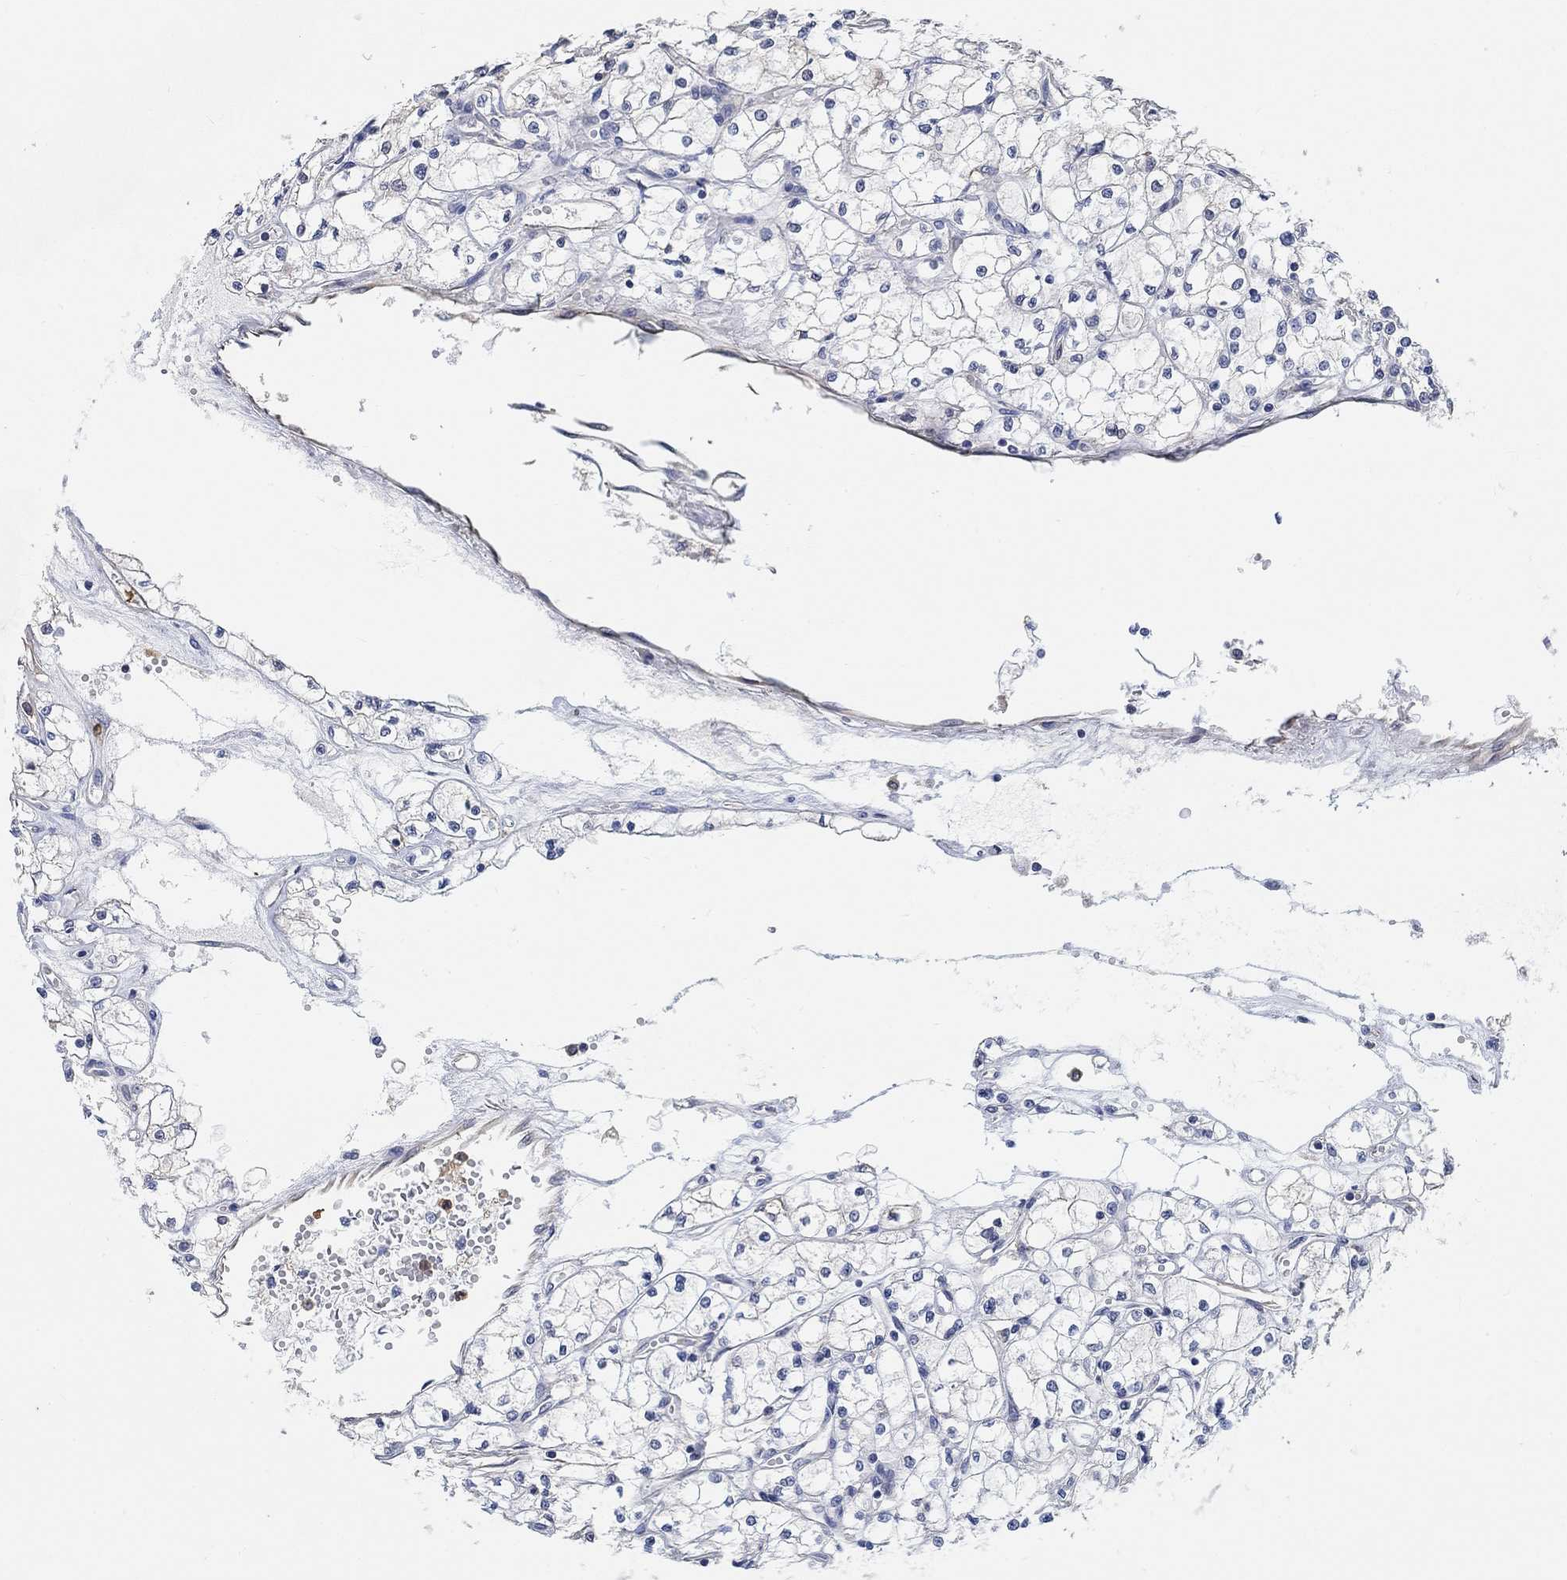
{"staining": {"intensity": "negative", "quantity": "none", "location": "none"}, "tissue": "renal cancer", "cell_type": "Tumor cells", "image_type": "cancer", "snomed": [{"axis": "morphology", "description": "Adenocarcinoma, NOS"}, {"axis": "topography", "description": "Kidney"}], "caption": "The IHC micrograph has no significant staining in tumor cells of adenocarcinoma (renal) tissue.", "gene": "SYT16", "patient": {"sex": "male", "age": 67}}